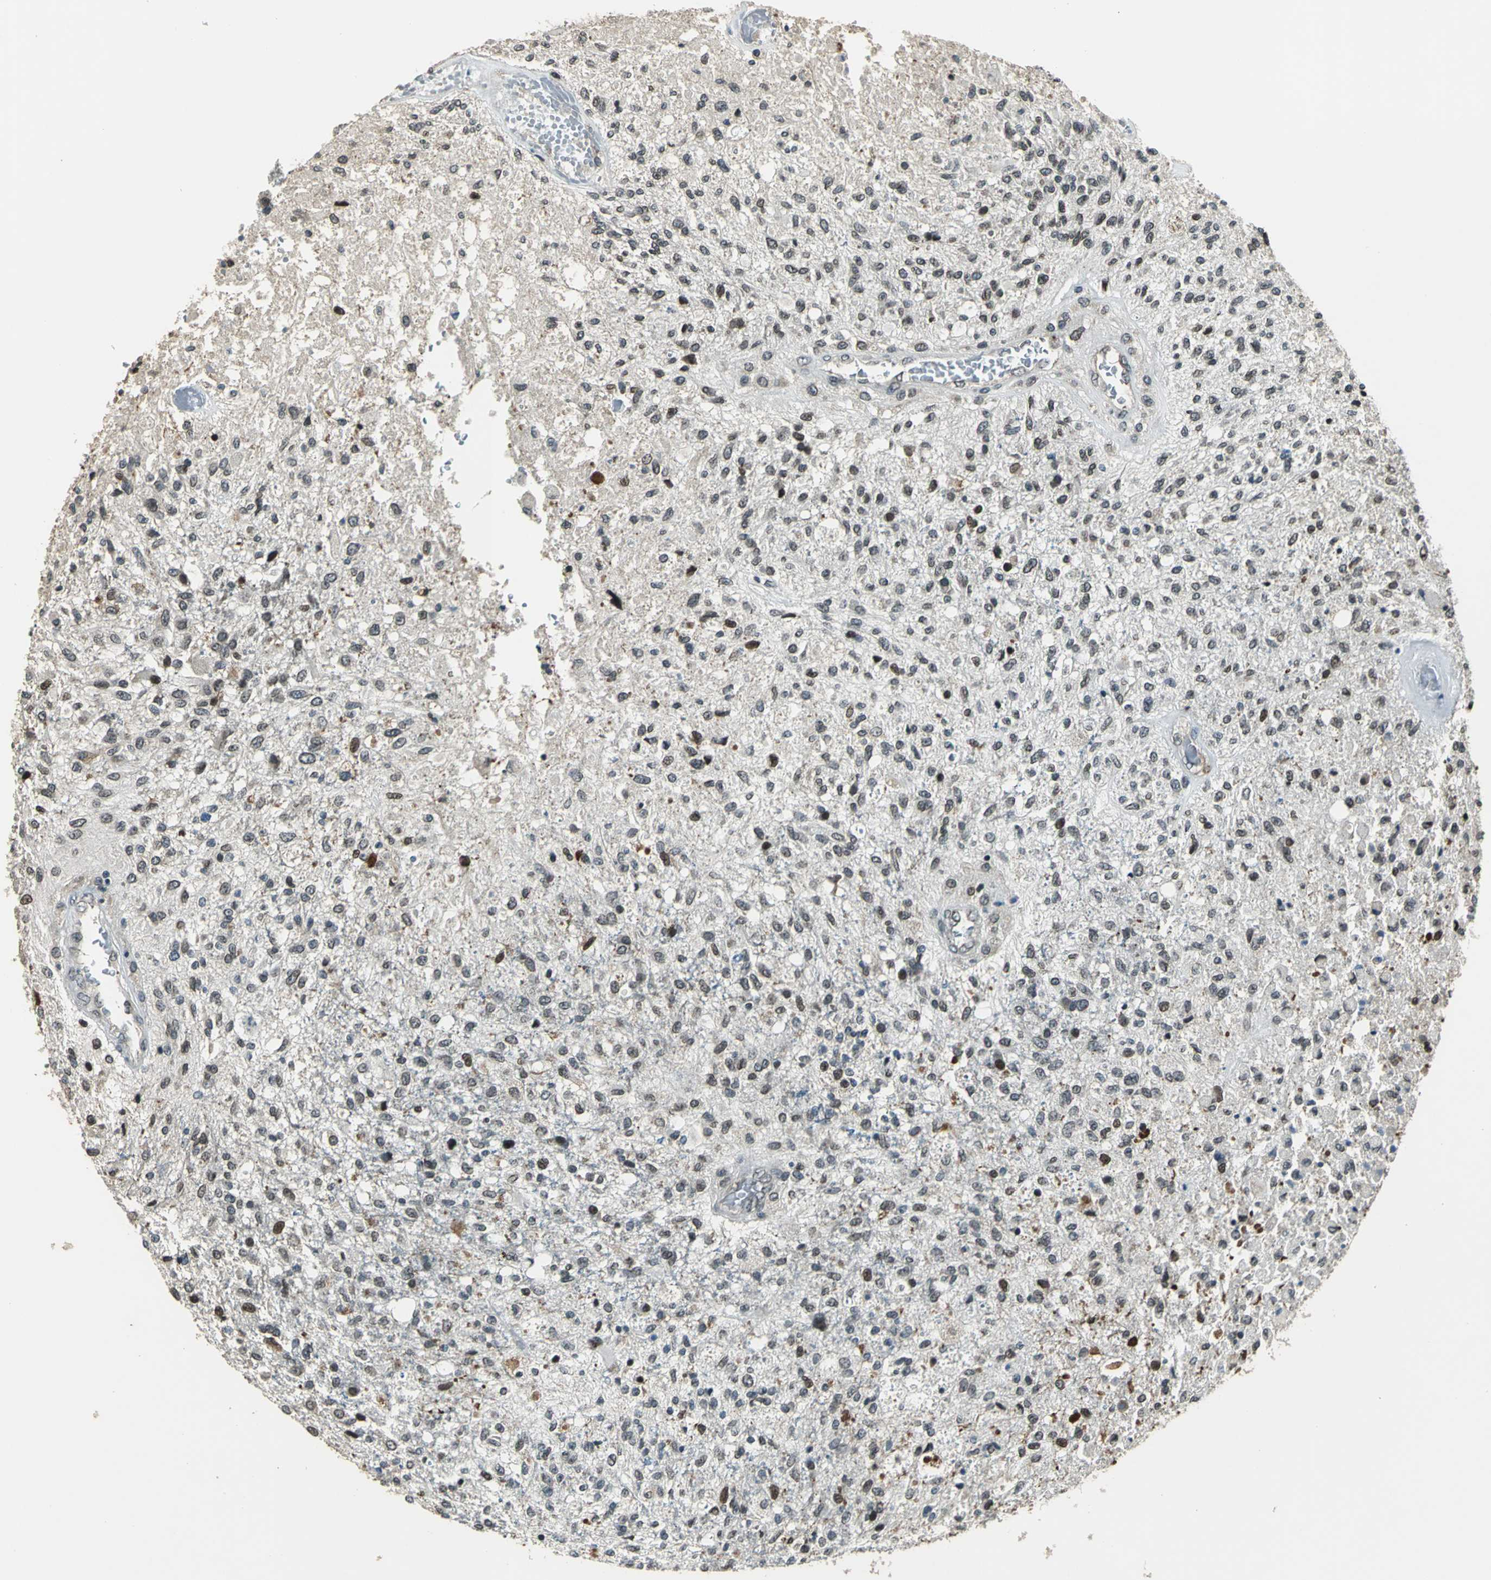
{"staining": {"intensity": "moderate", "quantity": "<25%", "location": "nuclear"}, "tissue": "glioma", "cell_type": "Tumor cells", "image_type": "cancer", "snomed": [{"axis": "morphology", "description": "Normal tissue, NOS"}, {"axis": "morphology", "description": "Glioma, malignant, High grade"}, {"axis": "topography", "description": "Cerebral cortex"}], "caption": "Immunohistochemistry (IHC) micrograph of malignant glioma (high-grade) stained for a protein (brown), which exhibits low levels of moderate nuclear positivity in about <25% of tumor cells.", "gene": "BRIP1", "patient": {"sex": "male", "age": 77}}